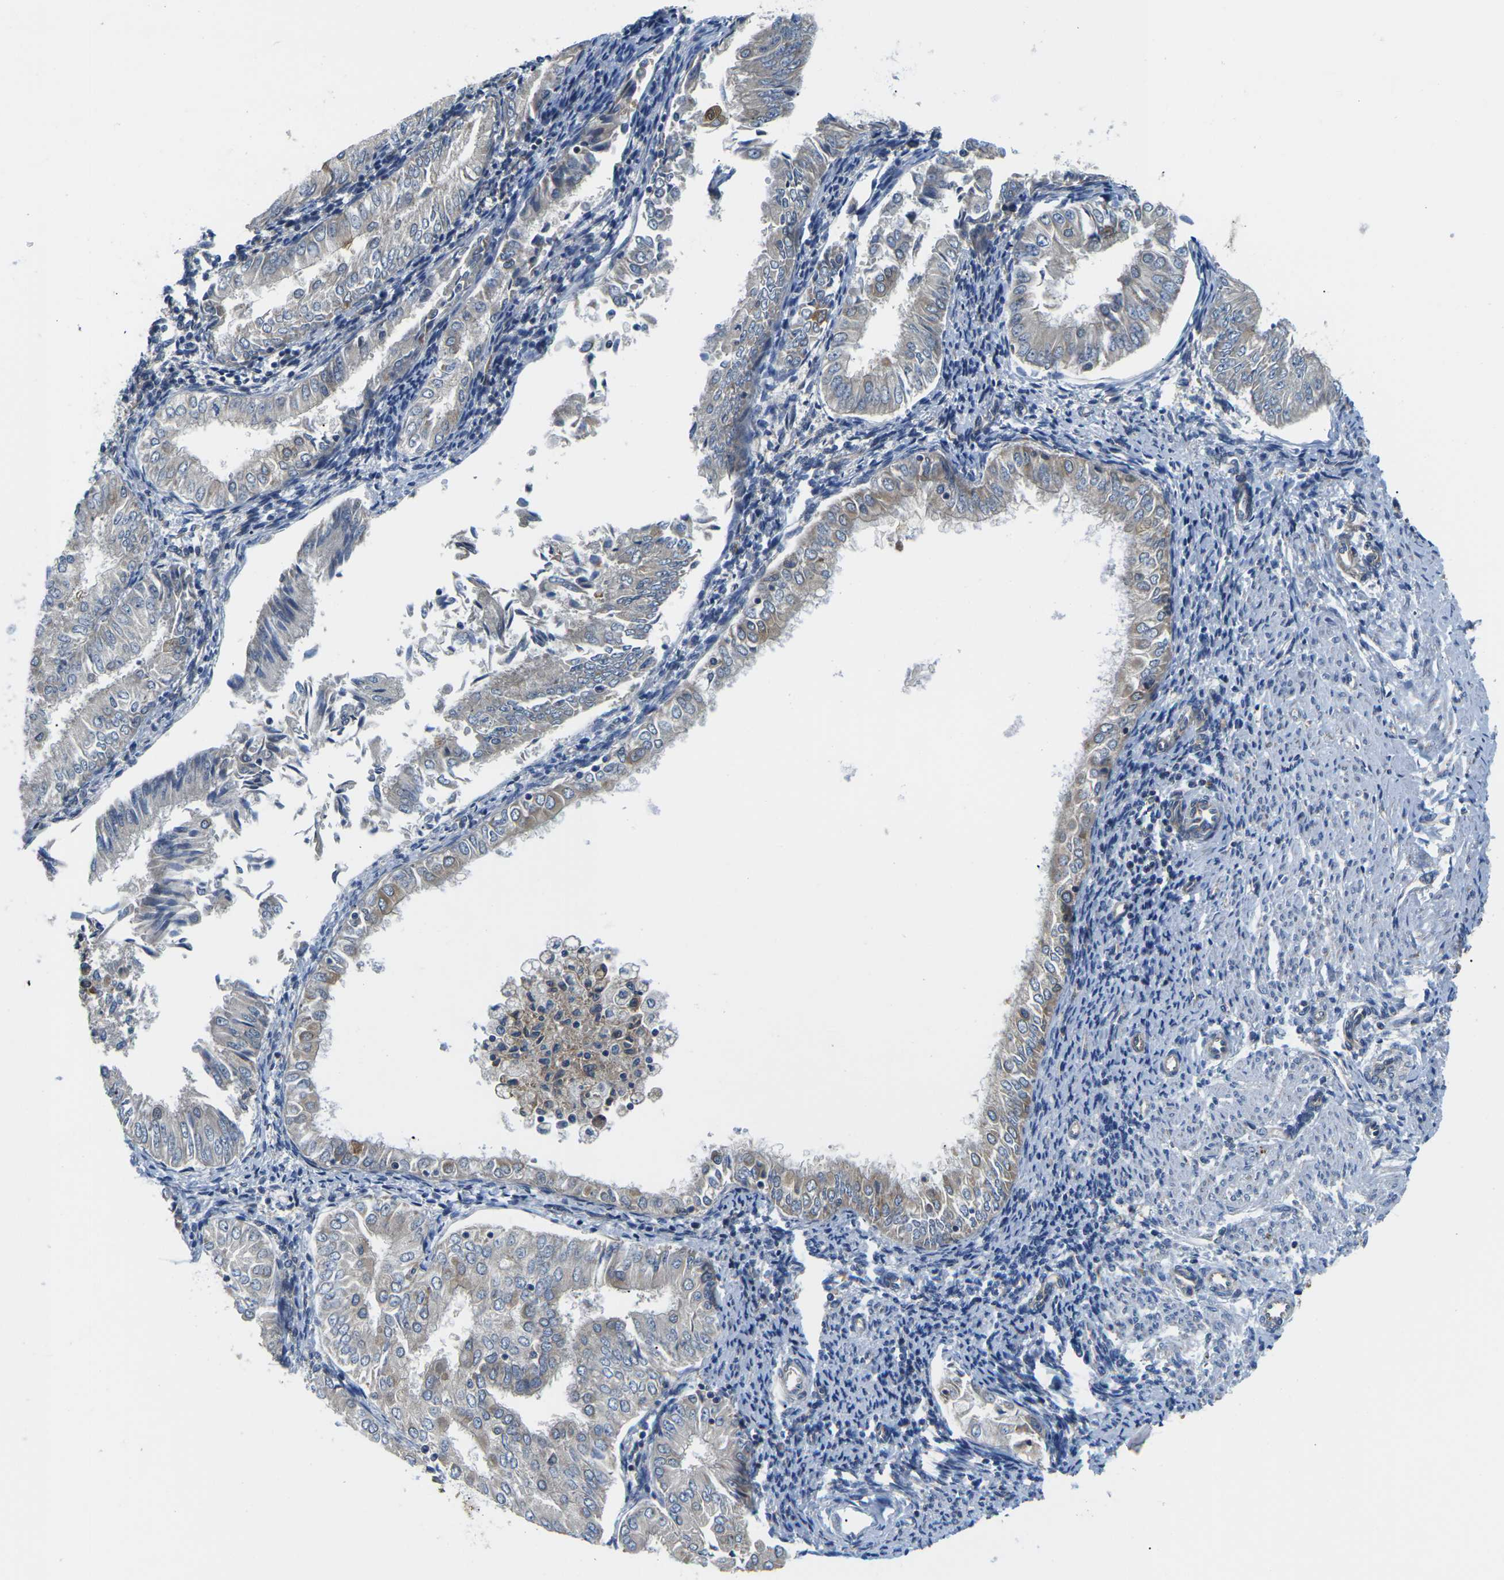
{"staining": {"intensity": "weak", "quantity": "<25%", "location": "cytoplasmic/membranous"}, "tissue": "endometrial cancer", "cell_type": "Tumor cells", "image_type": "cancer", "snomed": [{"axis": "morphology", "description": "Adenocarcinoma, NOS"}, {"axis": "topography", "description": "Endometrium"}], "caption": "DAB immunohistochemical staining of human endometrial cancer (adenocarcinoma) reveals no significant expression in tumor cells.", "gene": "TMEFF2", "patient": {"sex": "female", "age": 53}}